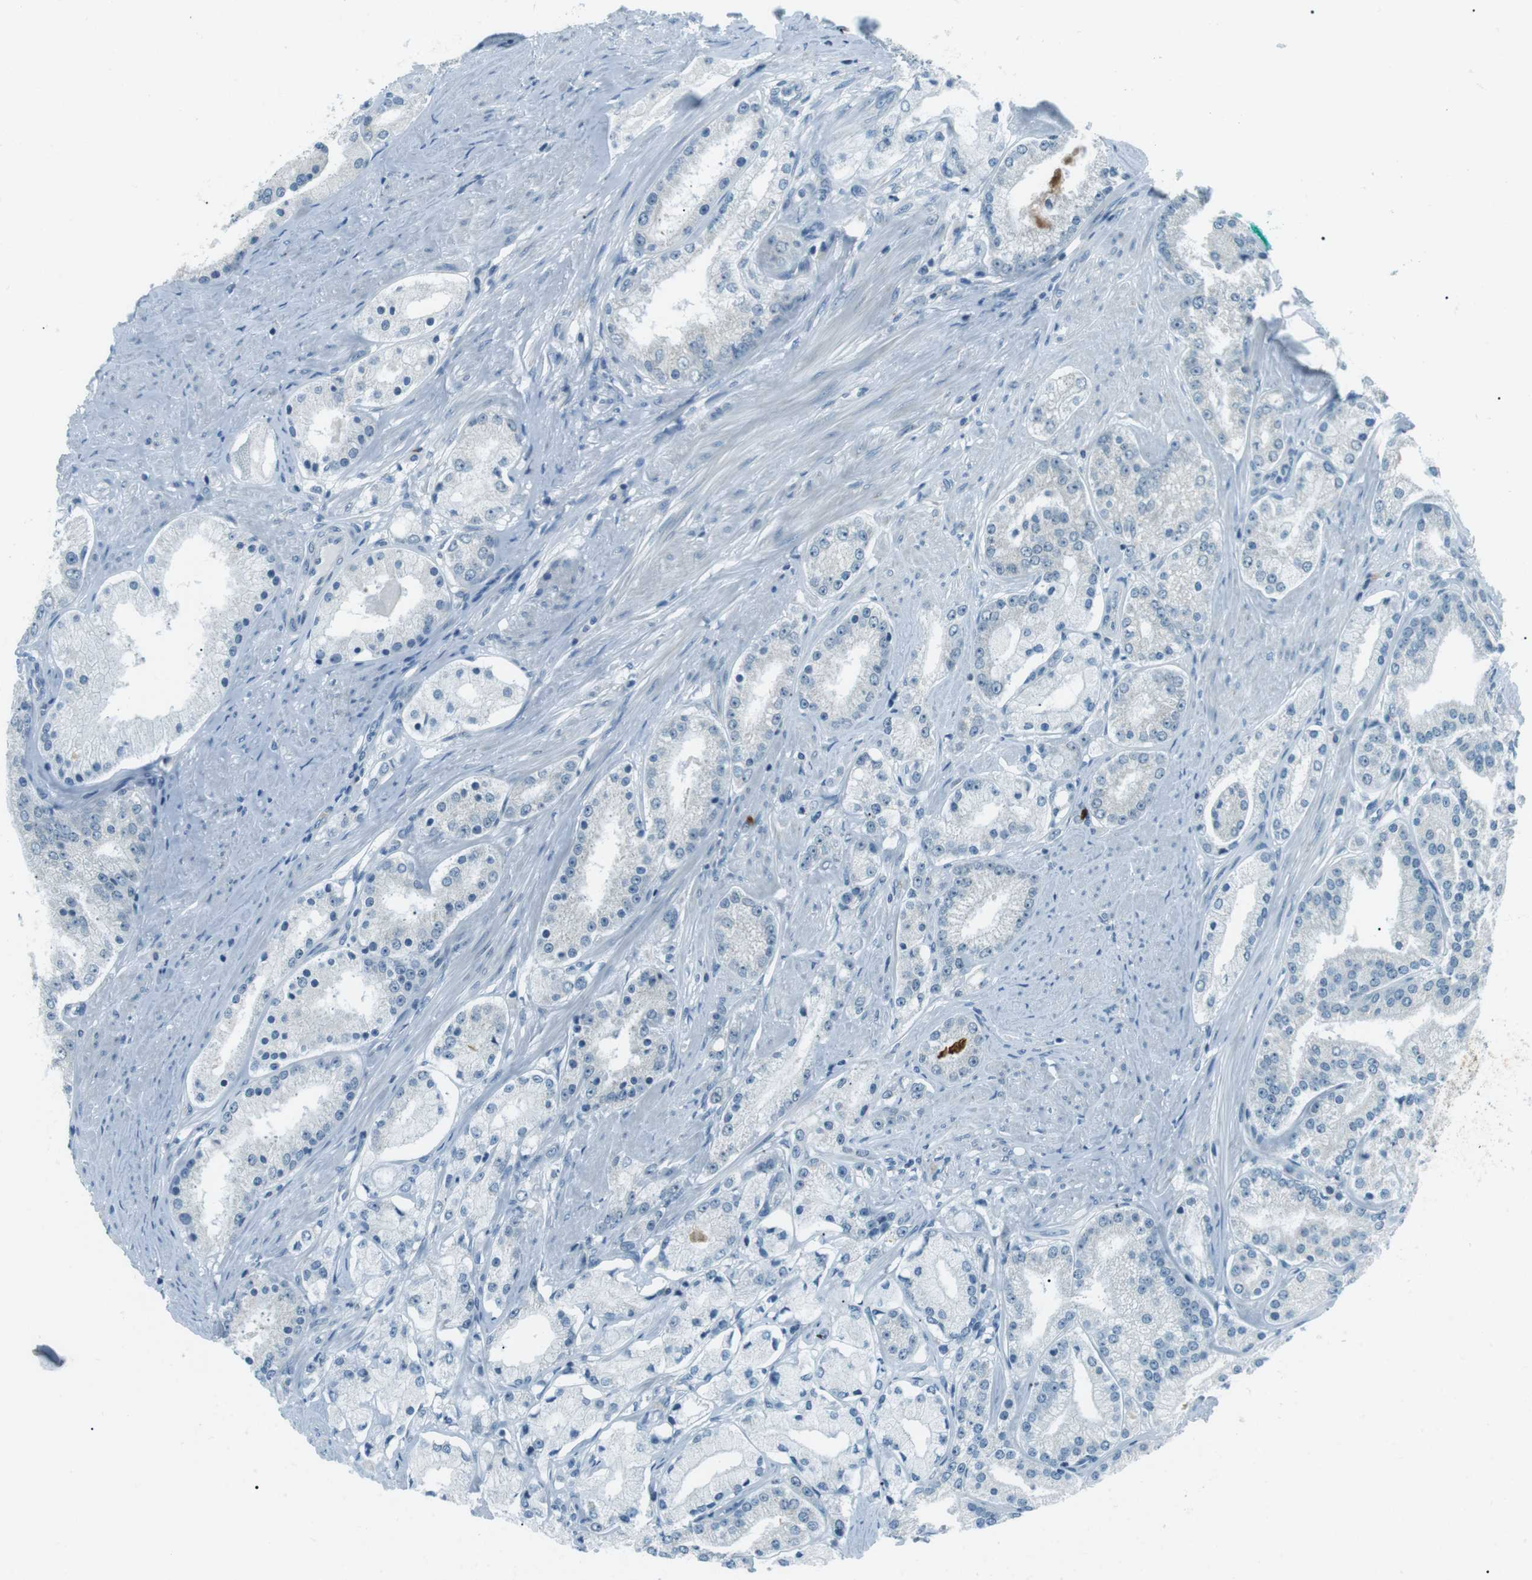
{"staining": {"intensity": "negative", "quantity": "none", "location": "none"}, "tissue": "prostate cancer", "cell_type": "Tumor cells", "image_type": "cancer", "snomed": [{"axis": "morphology", "description": "Adenocarcinoma, Low grade"}, {"axis": "topography", "description": "Prostate"}], "caption": "This is a photomicrograph of immunohistochemistry (IHC) staining of adenocarcinoma (low-grade) (prostate), which shows no expression in tumor cells. The staining is performed using DAB (3,3'-diaminobenzidine) brown chromogen with nuclei counter-stained in using hematoxylin.", "gene": "SERPINB2", "patient": {"sex": "male", "age": 63}}